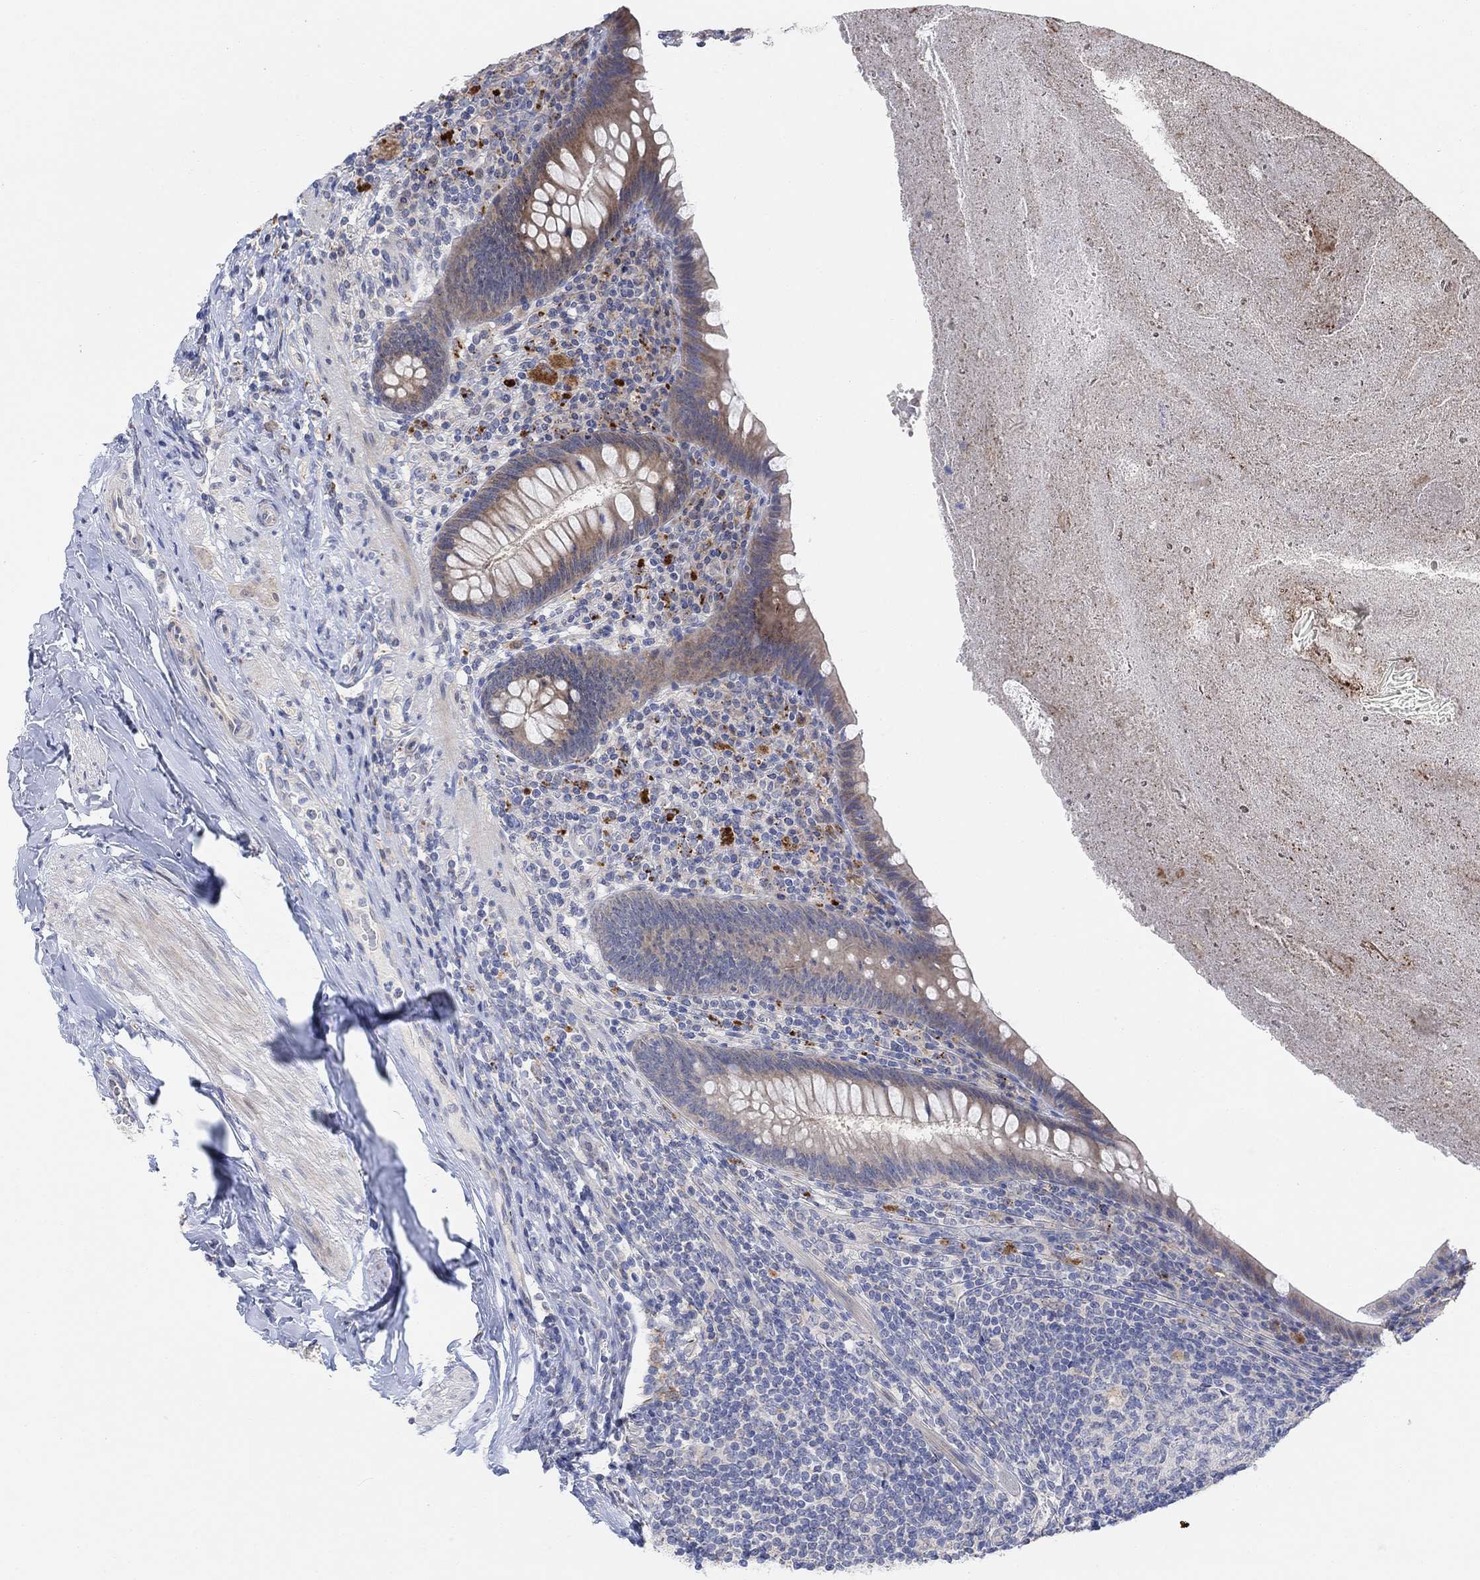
{"staining": {"intensity": "weak", "quantity": "<25%", "location": "cytoplasmic/membranous"}, "tissue": "appendix", "cell_type": "Glandular cells", "image_type": "normal", "snomed": [{"axis": "morphology", "description": "Normal tissue, NOS"}, {"axis": "topography", "description": "Appendix"}], "caption": "Protein analysis of benign appendix exhibits no significant expression in glandular cells.", "gene": "CNTF", "patient": {"sex": "male", "age": 47}}